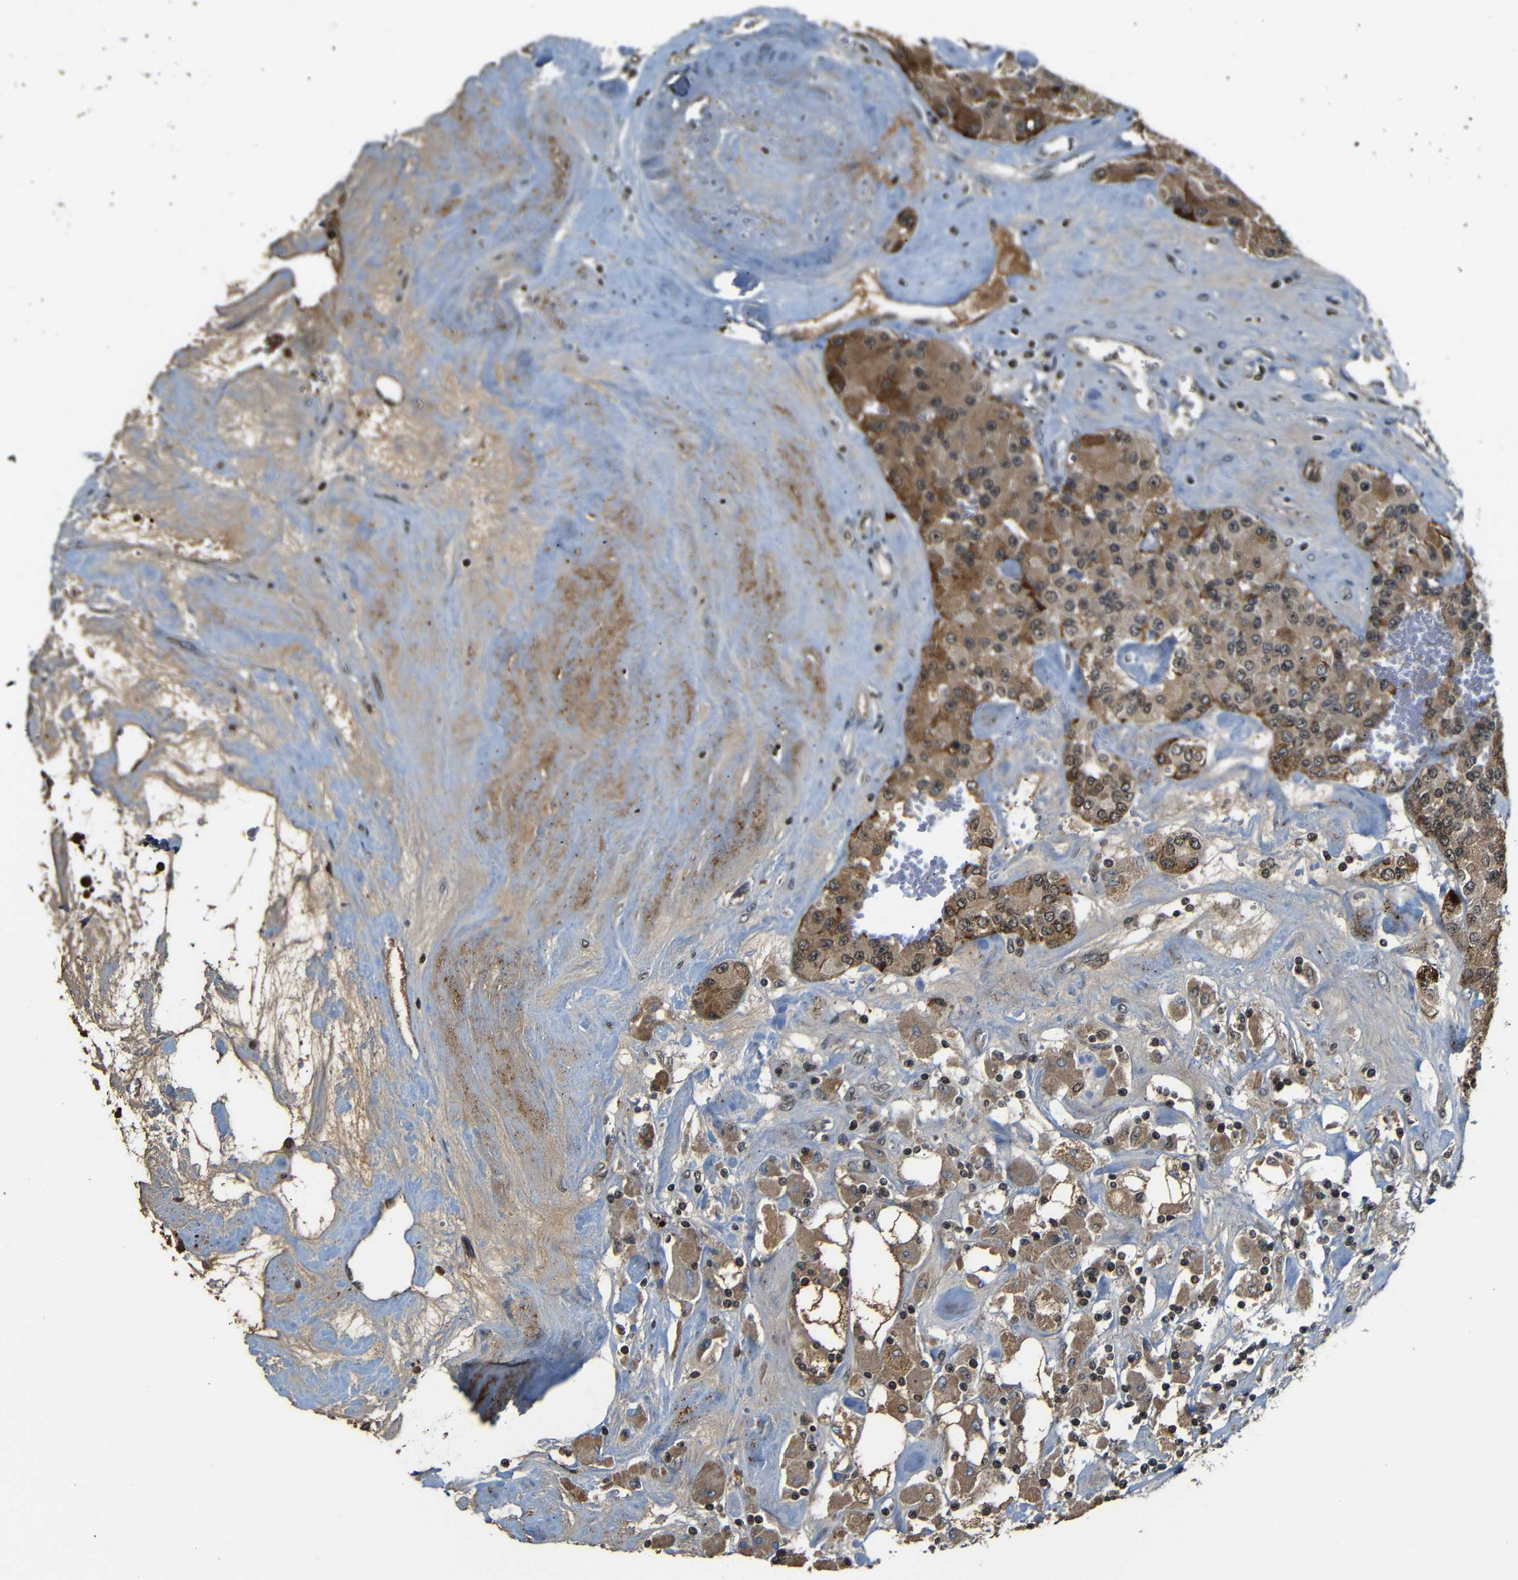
{"staining": {"intensity": "moderate", "quantity": ">75%", "location": "cytoplasmic/membranous"}, "tissue": "carcinoid", "cell_type": "Tumor cells", "image_type": "cancer", "snomed": [{"axis": "morphology", "description": "Carcinoid, malignant, NOS"}, {"axis": "topography", "description": "Pancreas"}], "caption": "The photomicrograph exhibits a brown stain indicating the presence of a protein in the cytoplasmic/membranous of tumor cells in carcinoid. The staining is performed using DAB (3,3'-diaminobenzidine) brown chromogen to label protein expression. The nuclei are counter-stained blue using hematoxylin.", "gene": "SERPINA1", "patient": {"sex": "male", "age": 41}}